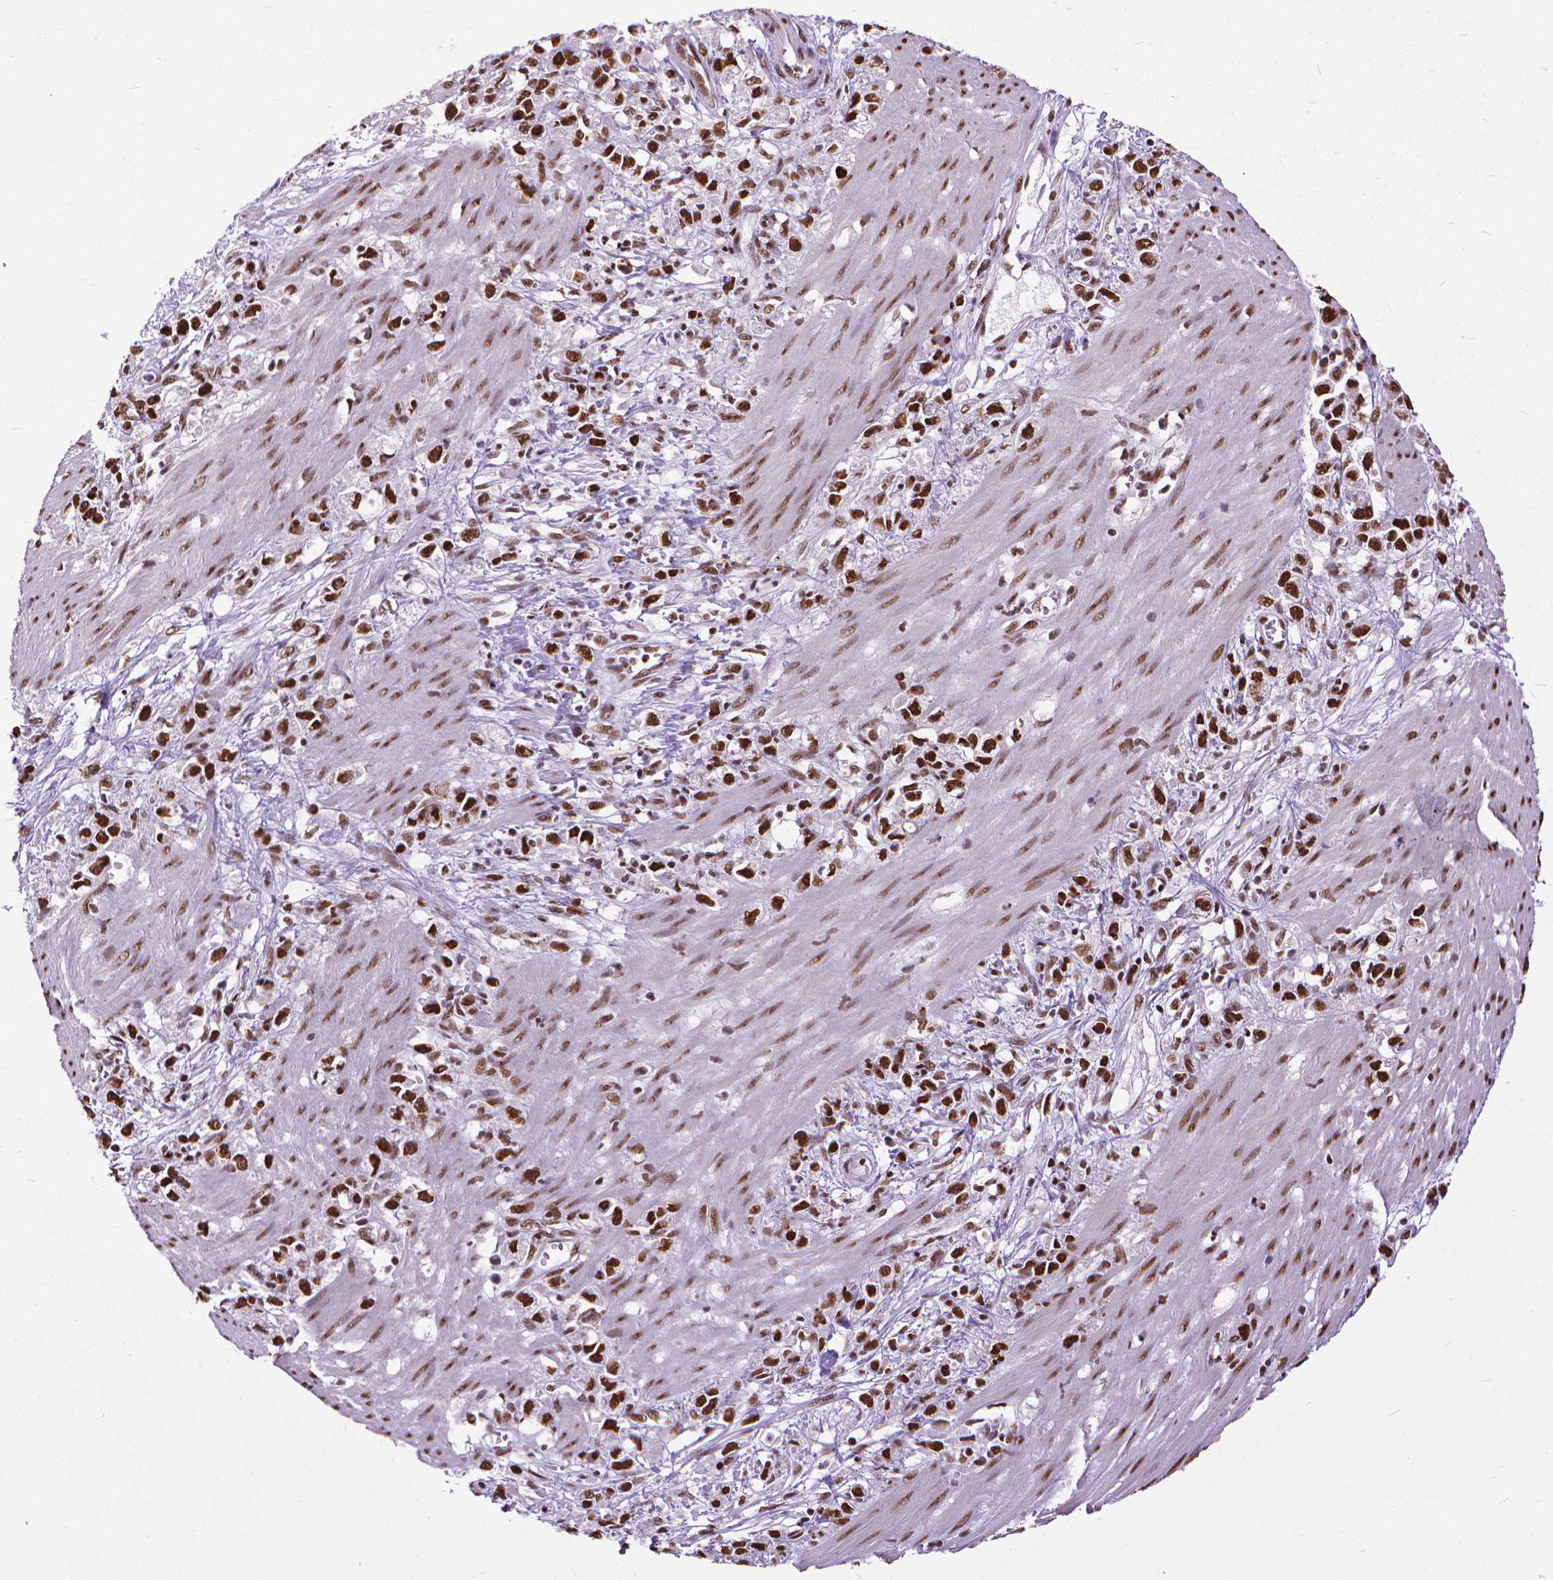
{"staining": {"intensity": "strong", "quantity": ">75%", "location": "nuclear"}, "tissue": "stomach cancer", "cell_type": "Tumor cells", "image_type": "cancer", "snomed": [{"axis": "morphology", "description": "Adenocarcinoma, NOS"}, {"axis": "topography", "description": "Stomach"}], "caption": "Strong nuclear protein staining is seen in about >75% of tumor cells in stomach adenocarcinoma.", "gene": "AKAP8", "patient": {"sex": "female", "age": 59}}